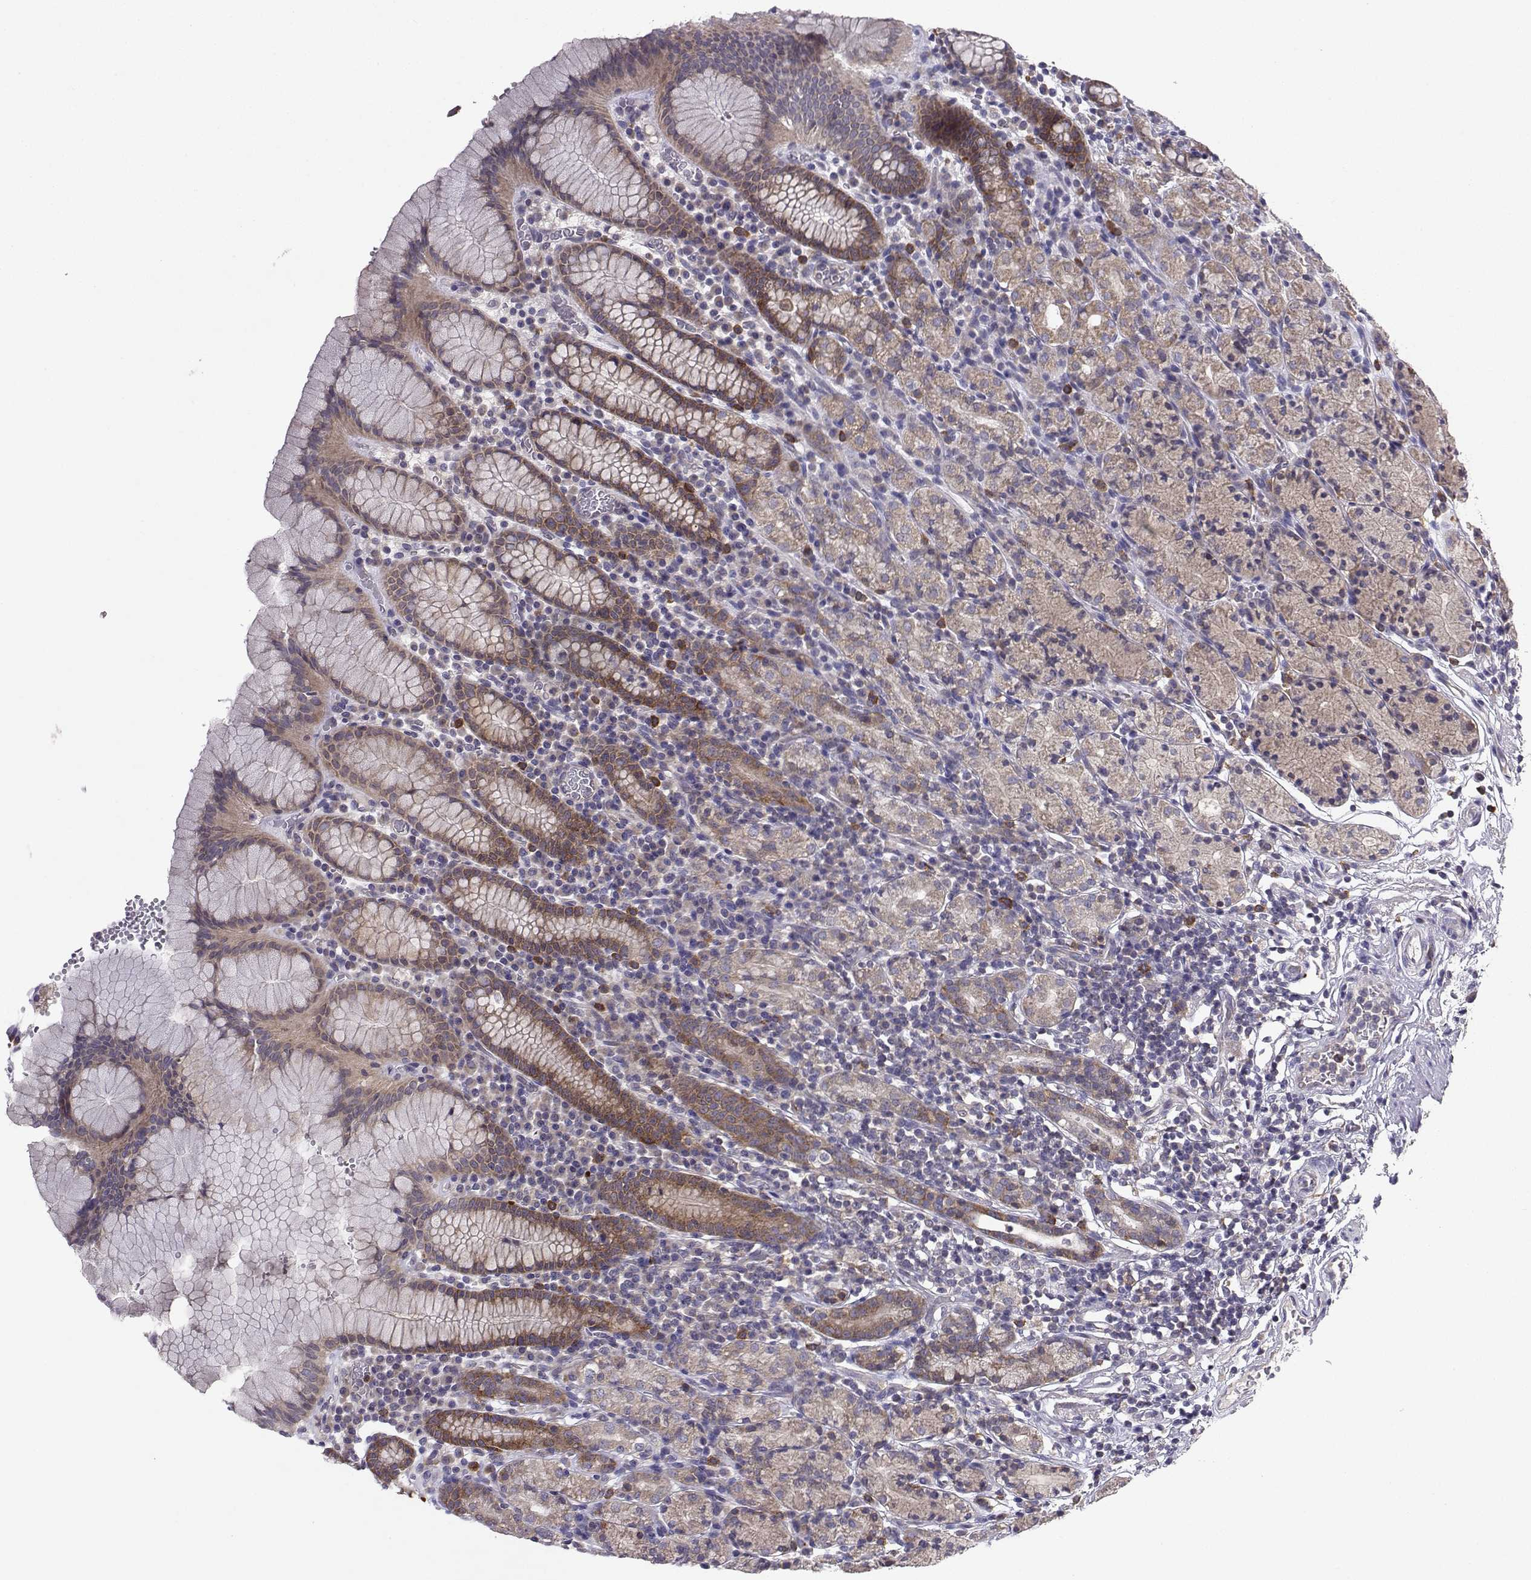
{"staining": {"intensity": "moderate", "quantity": "25%-75%", "location": "cytoplasmic/membranous"}, "tissue": "stomach", "cell_type": "Glandular cells", "image_type": "normal", "snomed": [{"axis": "morphology", "description": "Normal tissue, NOS"}, {"axis": "topography", "description": "Stomach, upper"}, {"axis": "topography", "description": "Stomach"}], "caption": "Brown immunohistochemical staining in normal human stomach demonstrates moderate cytoplasmic/membranous expression in approximately 25%-75% of glandular cells. The staining was performed using DAB to visualize the protein expression in brown, while the nuclei were stained in blue with hematoxylin (Magnification: 20x).", "gene": "STXBP5", "patient": {"sex": "male", "age": 62}}